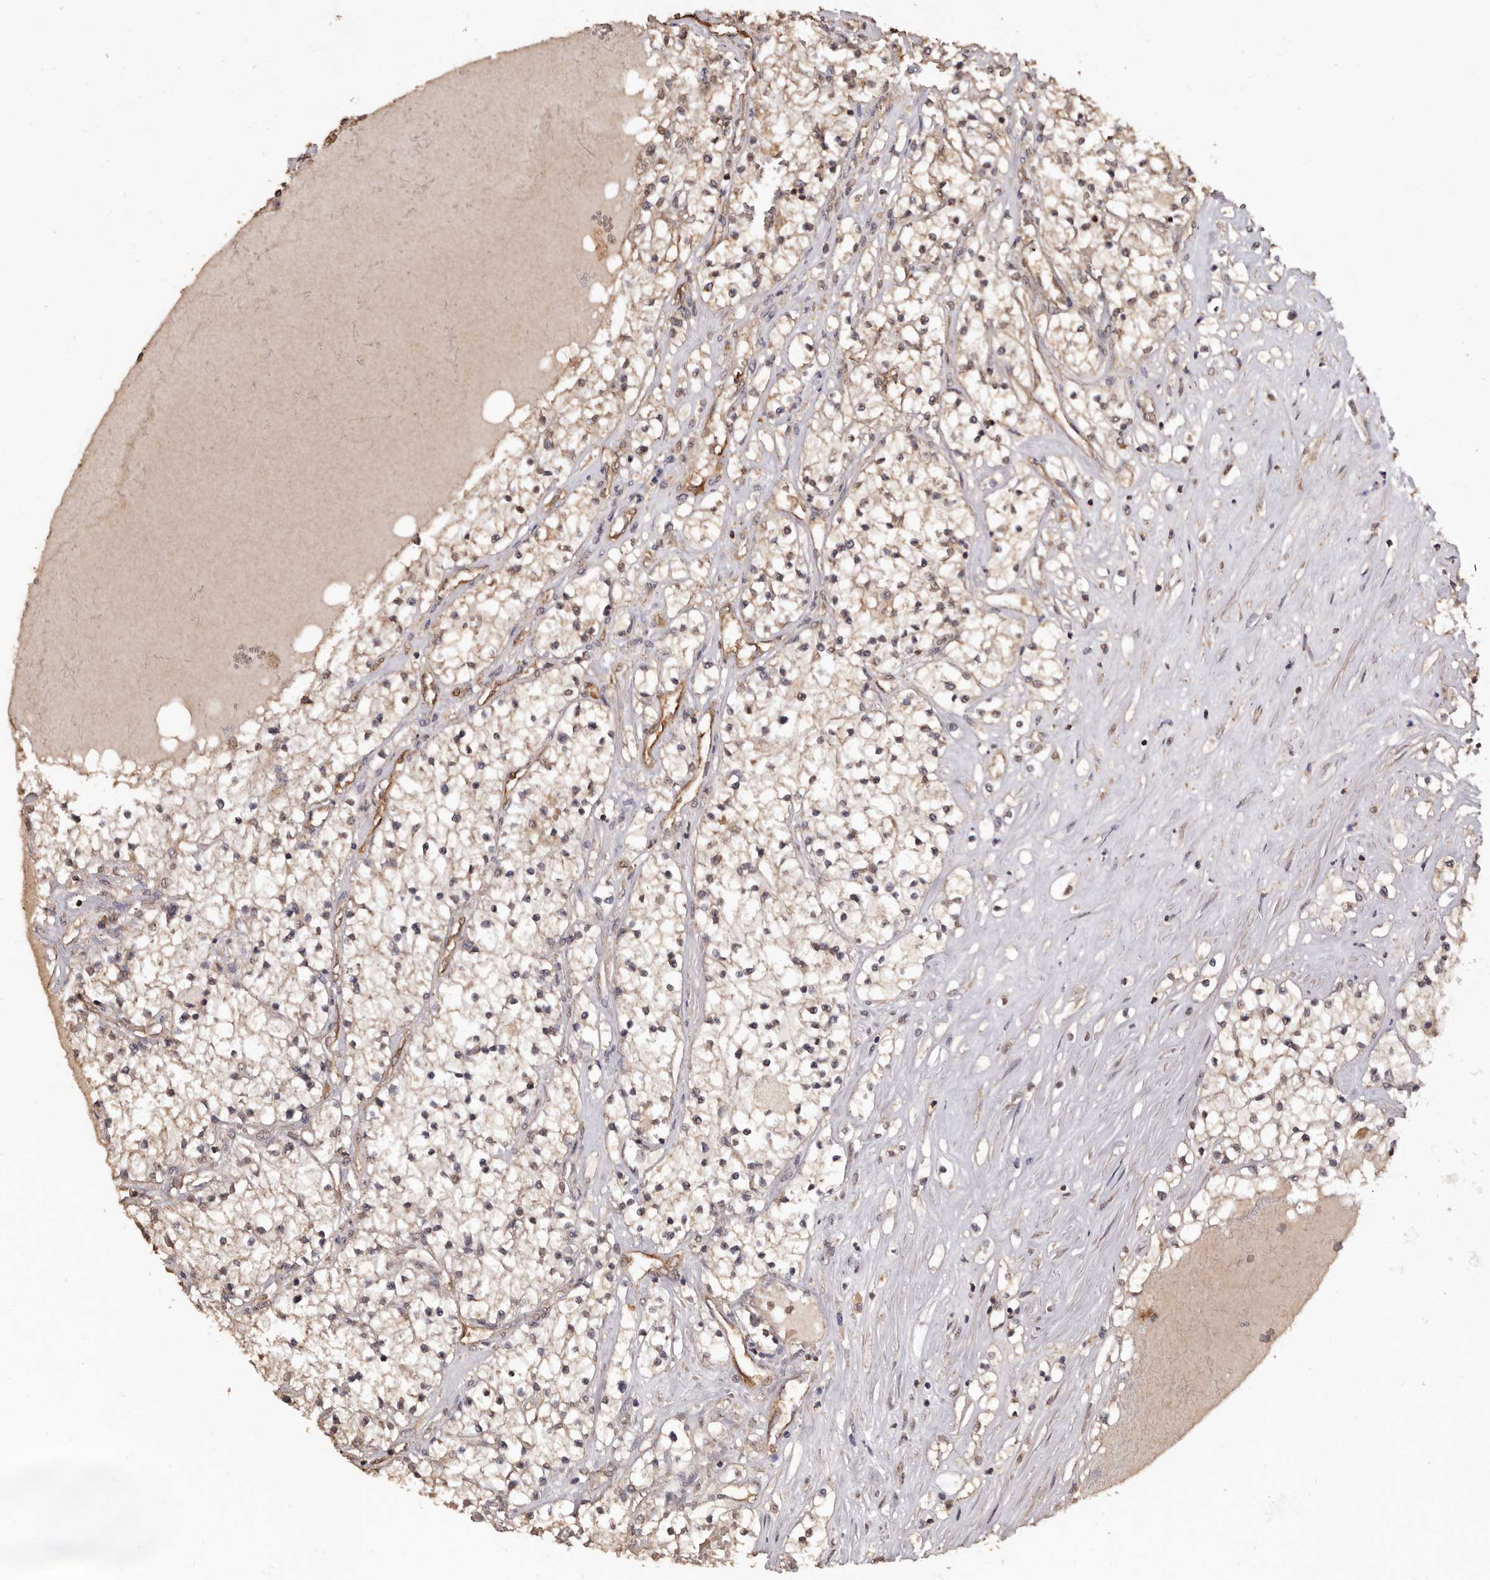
{"staining": {"intensity": "weak", "quantity": "25%-75%", "location": "cytoplasmic/membranous"}, "tissue": "renal cancer", "cell_type": "Tumor cells", "image_type": "cancer", "snomed": [{"axis": "morphology", "description": "Normal tissue, NOS"}, {"axis": "morphology", "description": "Adenocarcinoma, NOS"}, {"axis": "topography", "description": "Kidney"}], "caption": "IHC of adenocarcinoma (renal) shows low levels of weak cytoplasmic/membranous positivity in approximately 25%-75% of tumor cells.", "gene": "INAVA", "patient": {"sex": "male", "age": 68}}